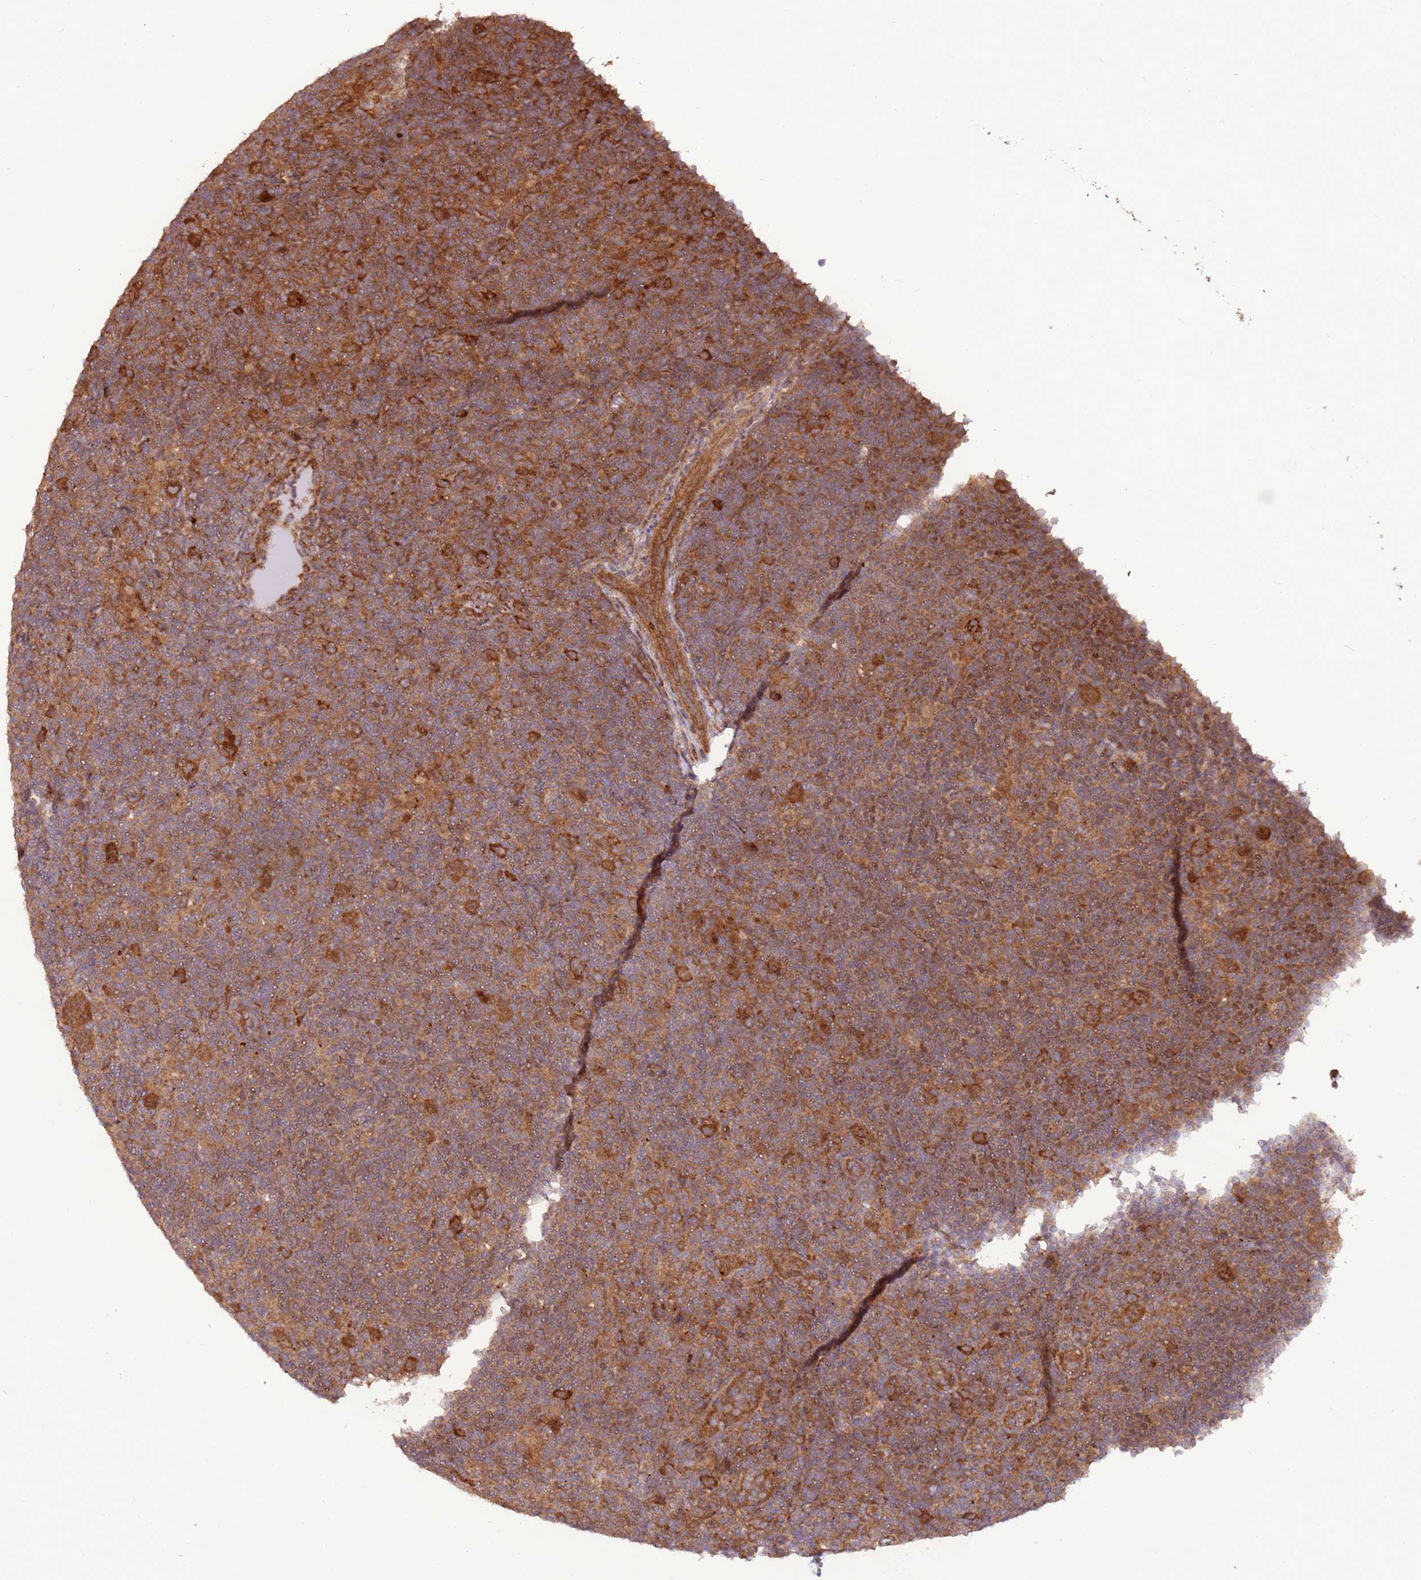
{"staining": {"intensity": "moderate", "quantity": ">75%", "location": "cytoplasmic/membranous"}, "tissue": "lymphoma", "cell_type": "Tumor cells", "image_type": "cancer", "snomed": [{"axis": "morphology", "description": "Hodgkin's disease, NOS"}, {"axis": "topography", "description": "Lymph node"}], "caption": "Protein staining of lymphoma tissue shows moderate cytoplasmic/membranous expression in approximately >75% of tumor cells.", "gene": "CCDC112", "patient": {"sex": "female", "age": 57}}